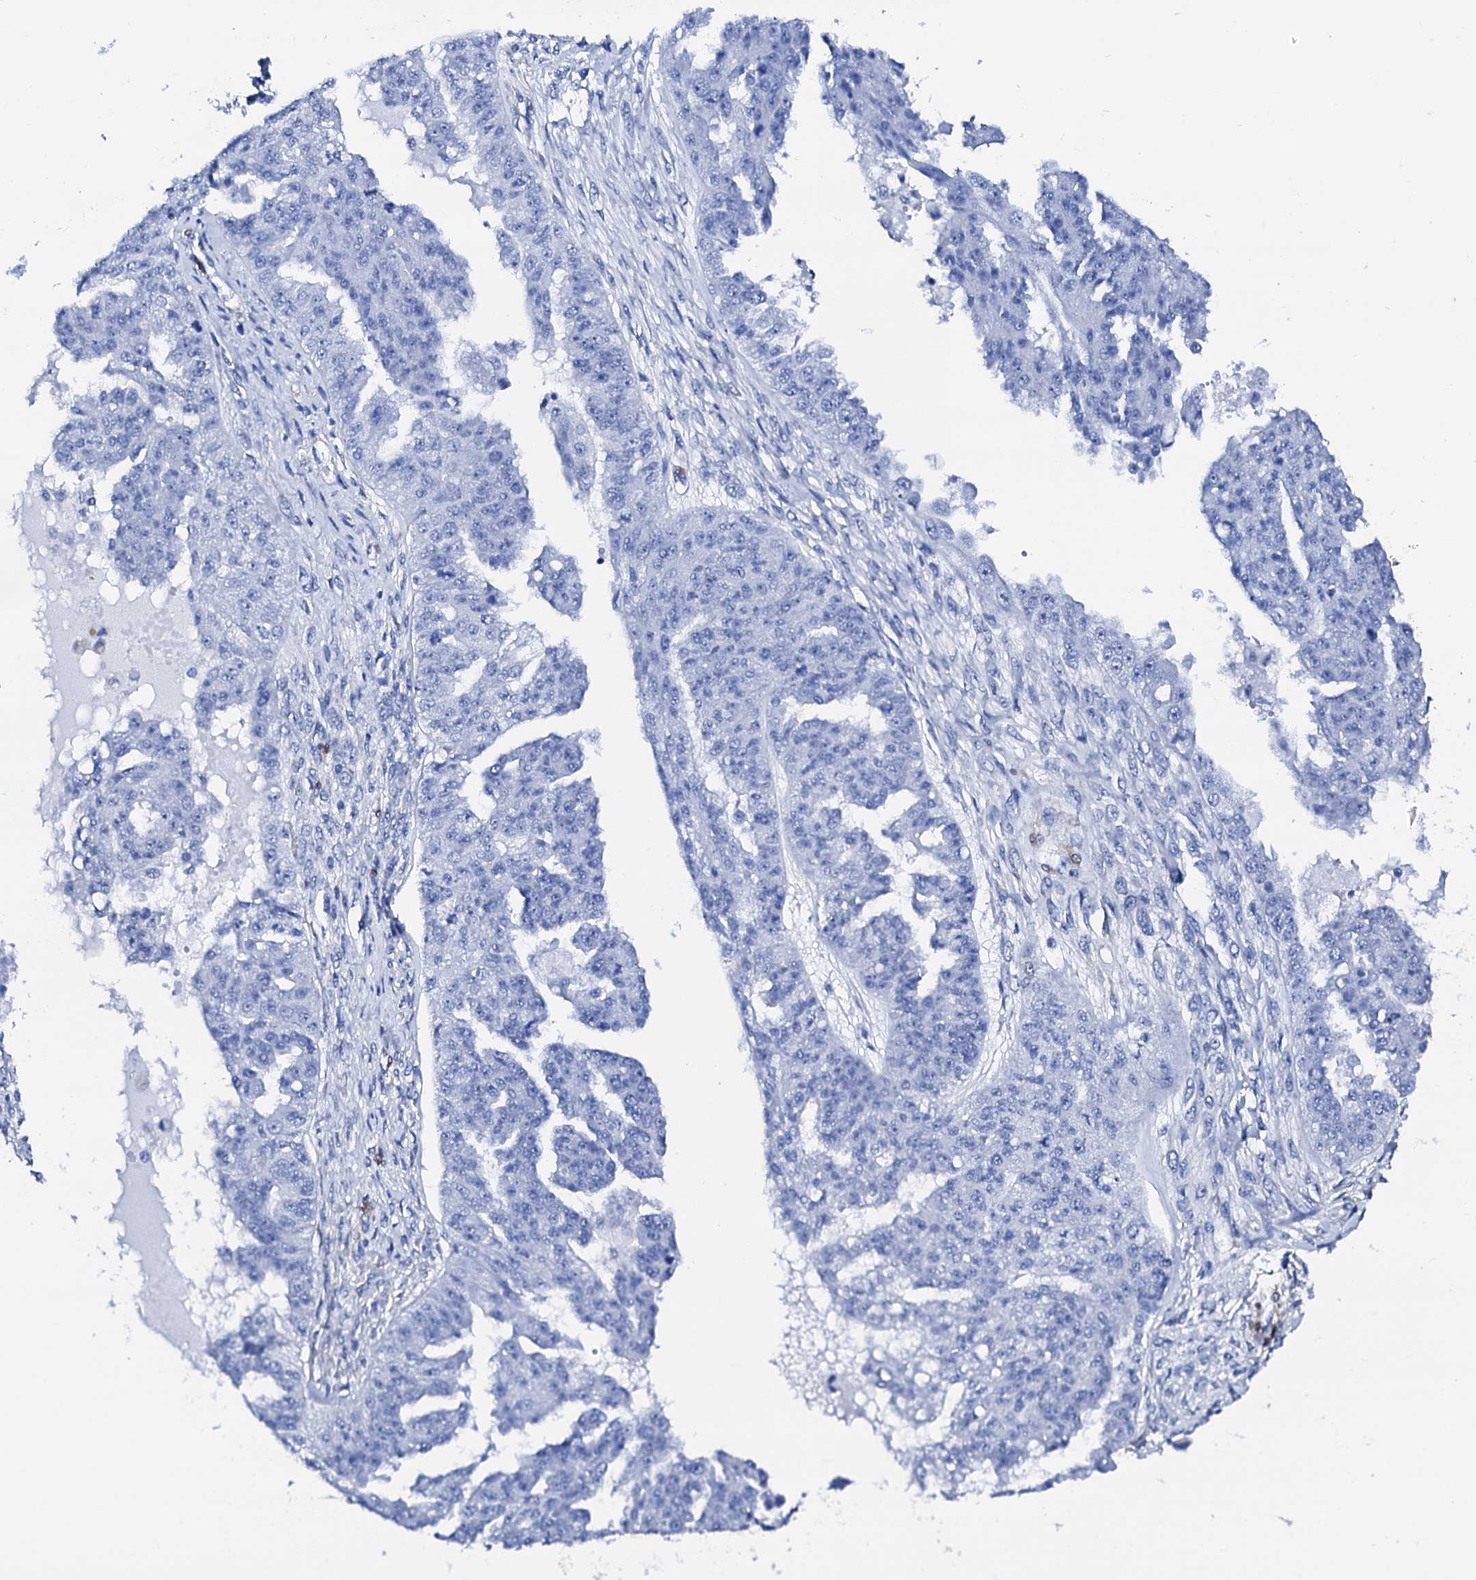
{"staining": {"intensity": "negative", "quantity": "none", "location": "none"}, "tissue": "ovarian cancer", "cell_type": "Tumor cells", "image_type": "cancer", "snomed": [{"axis": "morphology", "description": "Cystadenocarcinoma, serous, NOS"}, {"axis": "topography", "description": "Ovary"}], "caption": "Ovarian cancer was stained to show a protein in brown. There is no significant expression in tumor cells.", "gene": "NRIP2", "patient": {"sex": "female", "age": 58}}